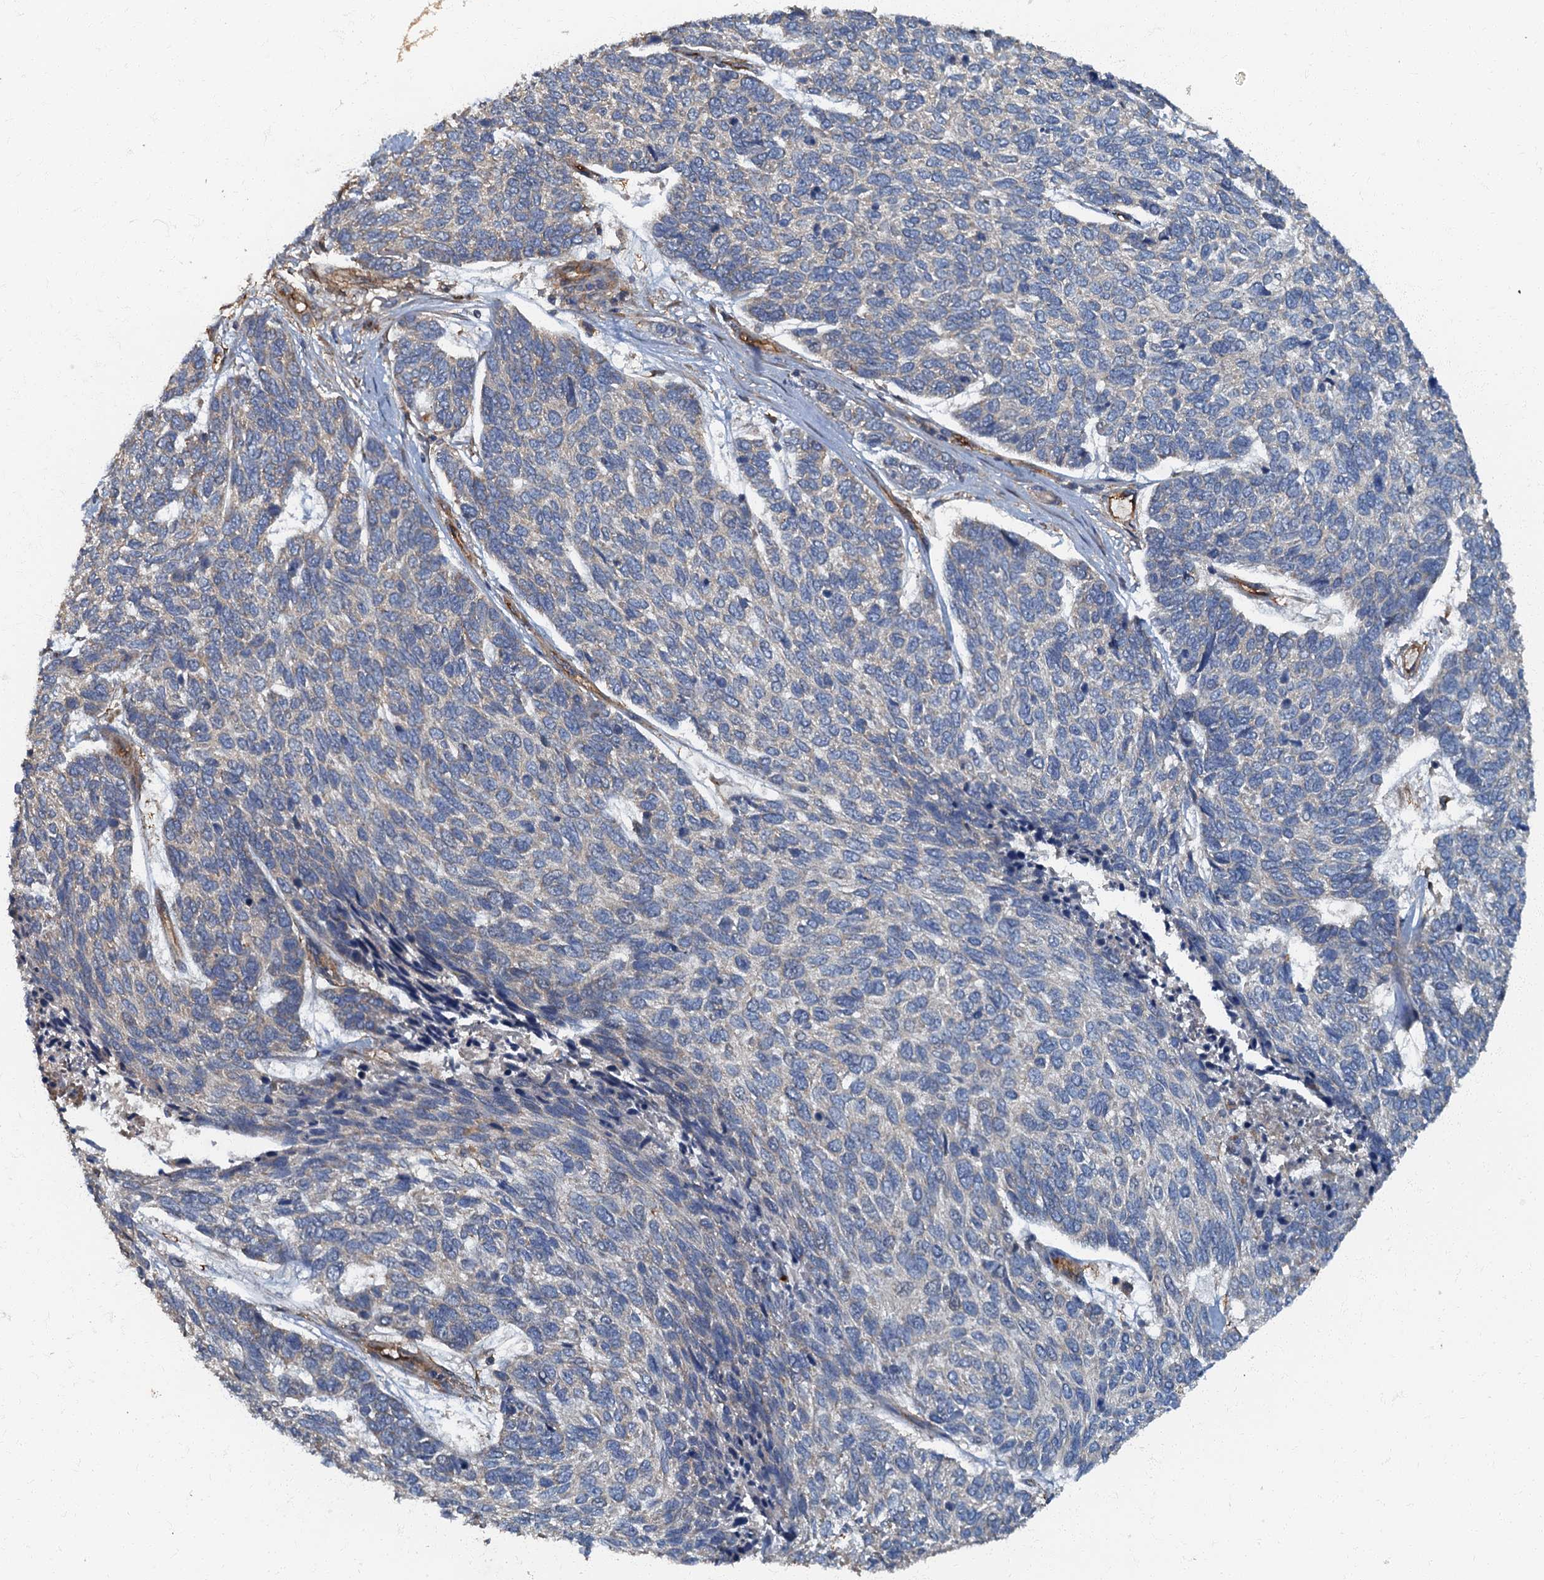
{"staining": {"intensity": "negative", "quantity": "none", "location": "none"}, "tissue": "skin cancer", "cell_type": "Tumor cells", "image_type": "cancer", "snomed": [{"axis": "morphology", "description": "Basal cell carcinoma"}, {"axis": "topography", "description": "Skin"}], "caption": "Micrograph shows no significant protein positivity in tumor cells of skin cancer.", "gene": "ARL11", "patient": {"sex": "female", "age": 65}}